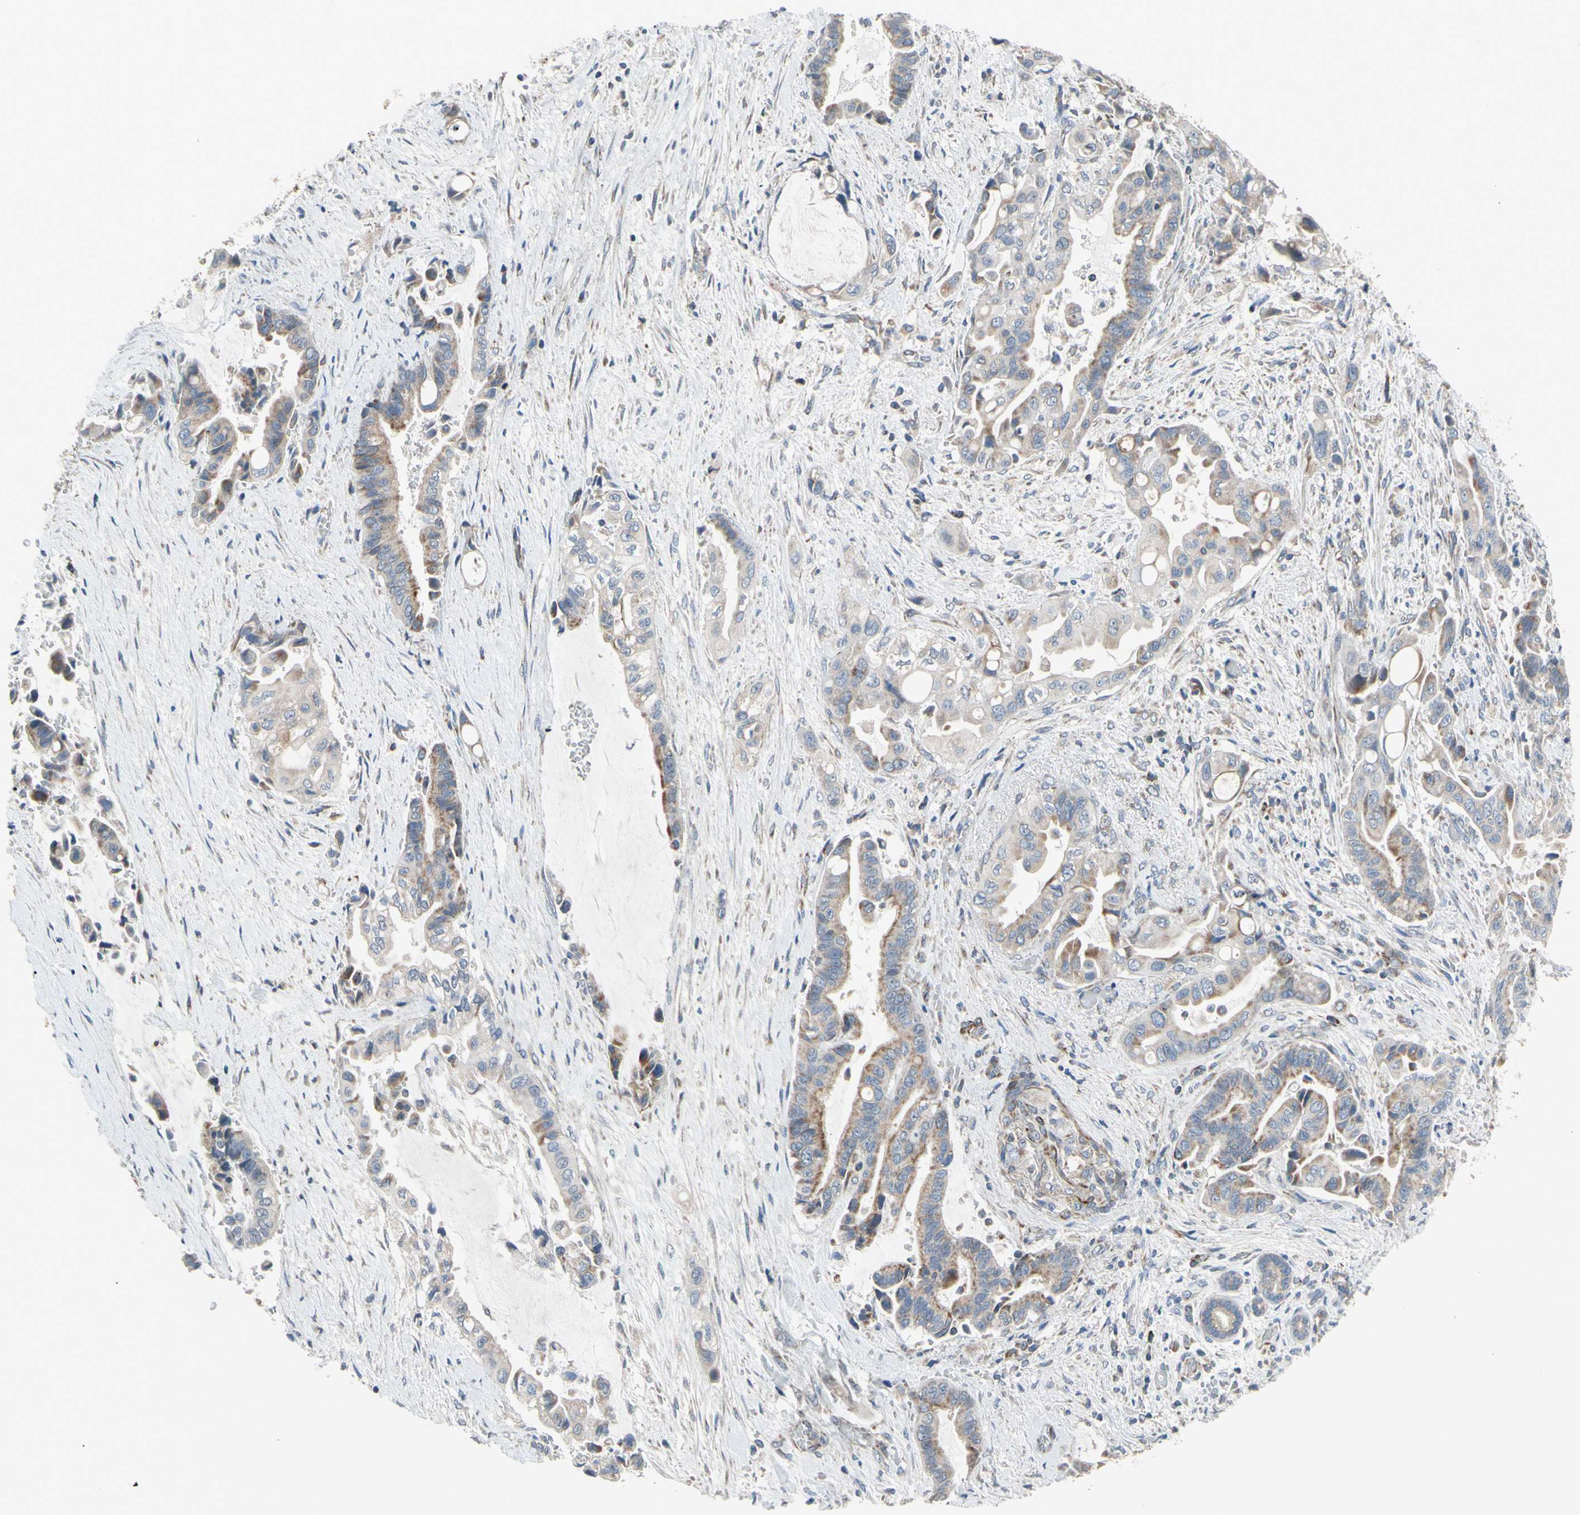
{"staining": {"intensity": "weak", "quantity": "25%-75%", "location": "cytoplasmic/membranous"}, "tissue": "liver cancer", "cell_type": "Tumor cells", "image_type": "cancer", "snomed": [{"axis": "morphology", "description": "Cholangiocarcinoma"}, {"axis": "topography", "description": "Liver"}], "caption": "Human liver cancer stained with a protein marker exhibits weak staining in tumor cells.", "gene": "FAM171B", "patient": {"sex": "female", "age": 61}}